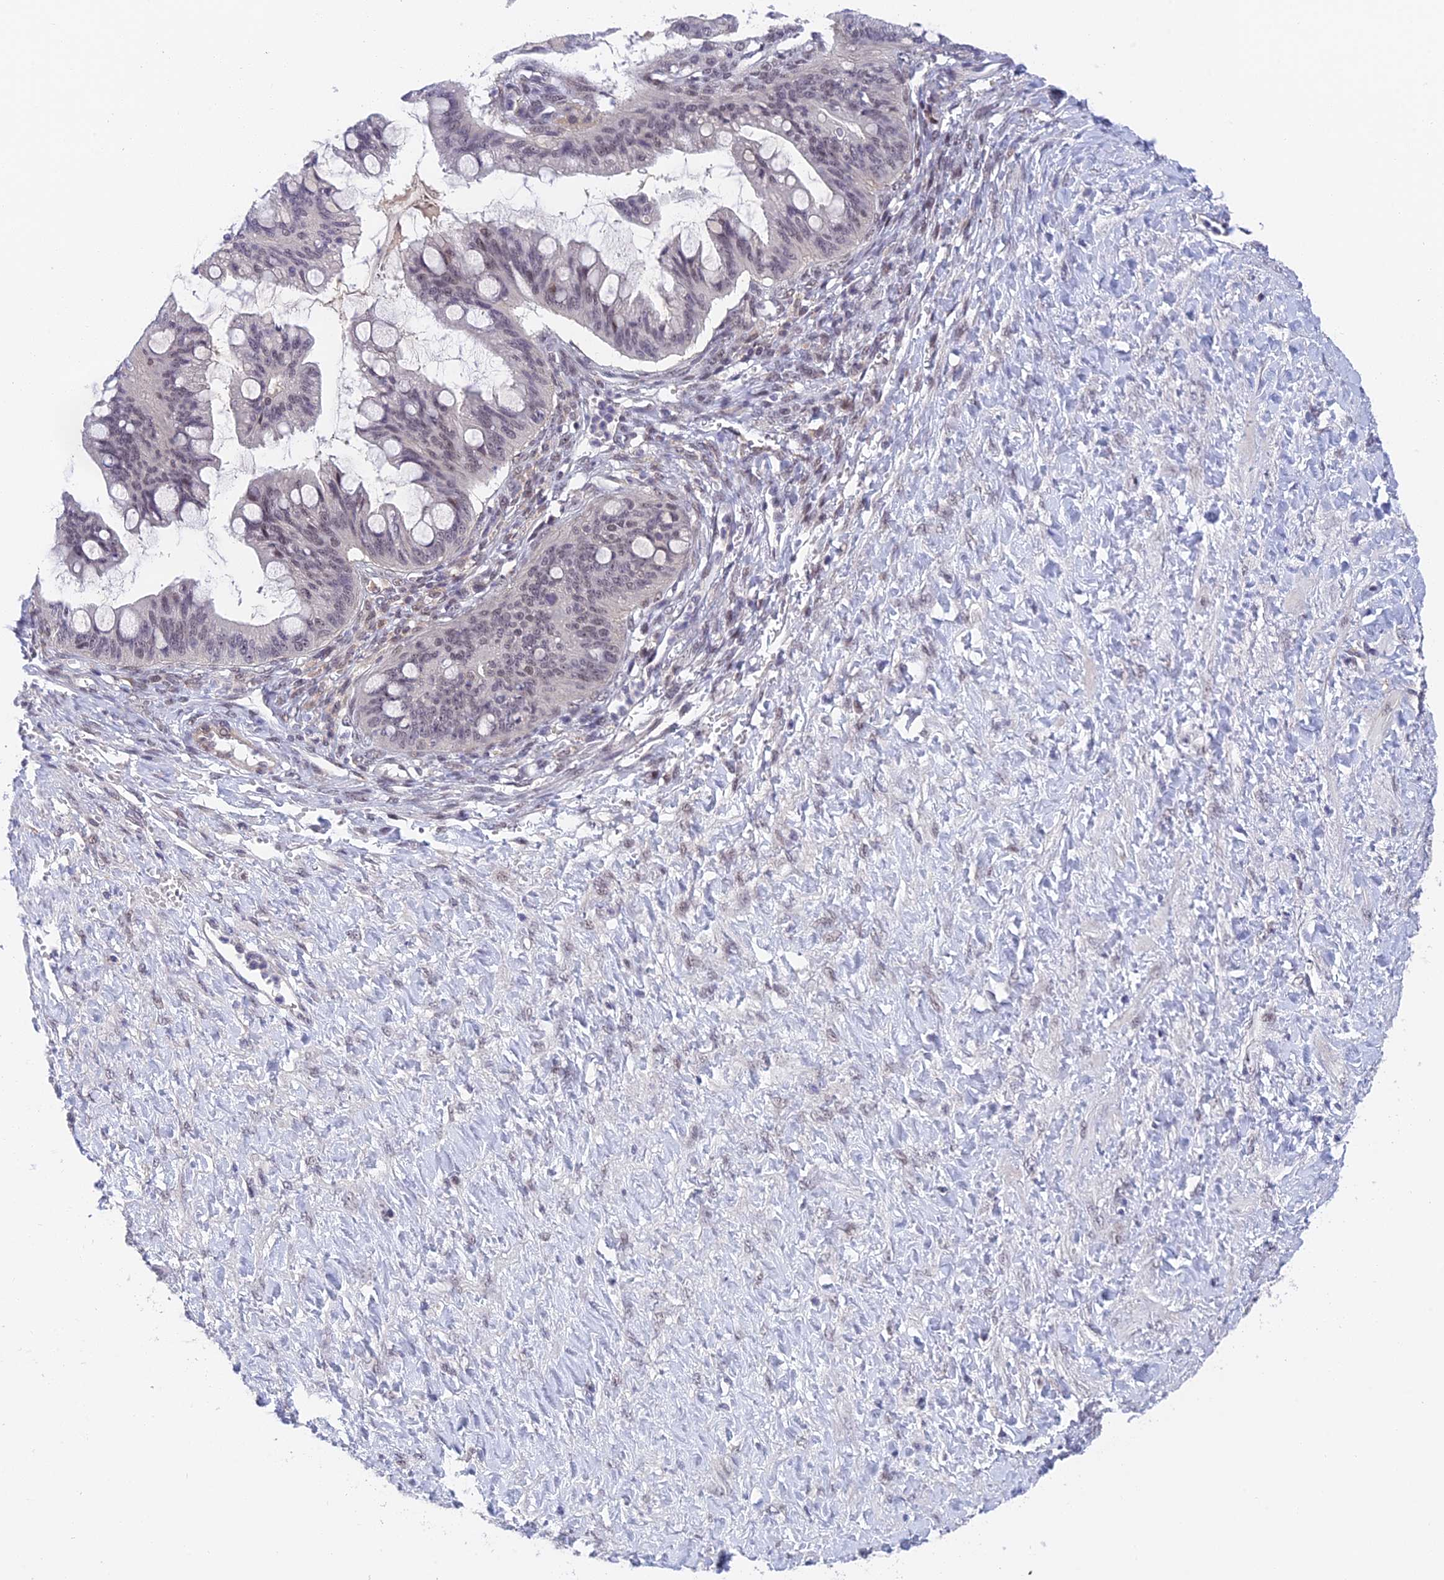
{"staining": {"intensity": "negative", "quantity": "none", "location": "none"}, "tissue": "ovarian cancer", "cell_type": "Tumor cells", "image_type": "cancer", "snomed": [{"axis": "morphology", "description": "Cystadenocarcinoma, mucinous, NOS"}, {"axis": "topography", "description": "Ovary"}], "caption": "Ovarian cancer was stained to show a protein in brown. There is no significant expression in tumor cells. The staining was performed using DAB (3,3'-diaminobenzidine) to visualize the protein expression in brown, while the nuclei were stained in blue with hematoxylin (Magnification: 20x).", "gene": "NSMCE1", "patient": {"sex": "female", "age": 73}}